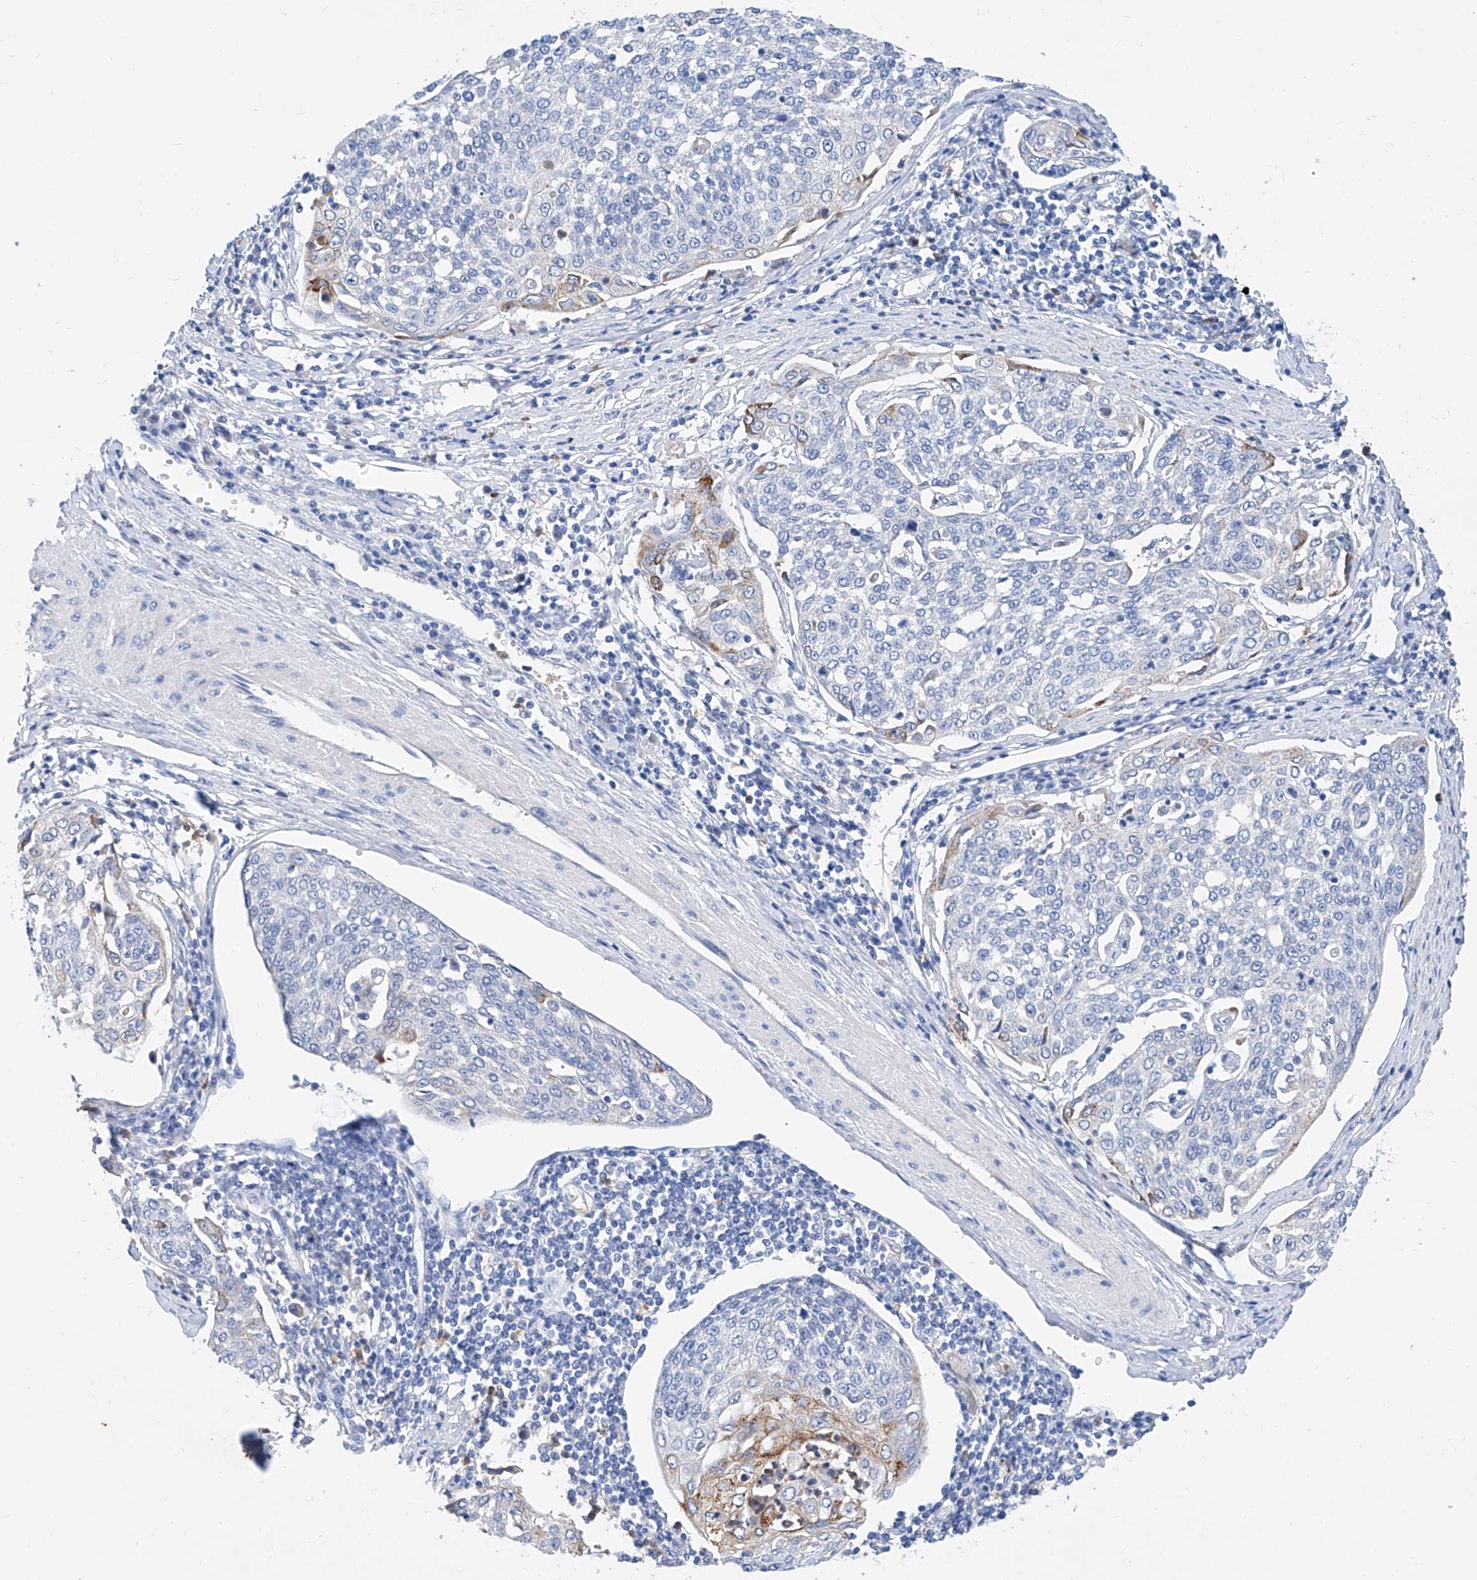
{"staining": {"intensity": "moderate", "quantity": "<25%", "location": "cytoplasmic/membranous"}, "tissue": "cervical cancer", "cell_type": "Tumor cells", "image_type": "cancer", "snomed": [{"axis": "morphology", "description": "Squamous cell carcinoma, NOS"}, {"axis": "topography", "description": "Cervix"}], "caption": "A histopathology image of cervical cancer stained for a protein reveals moderate cytoplasmic/membranous brown staining in tumor cells.", "gene": "SLC25A29", "patient": {"sex": "female", "age": 34}}